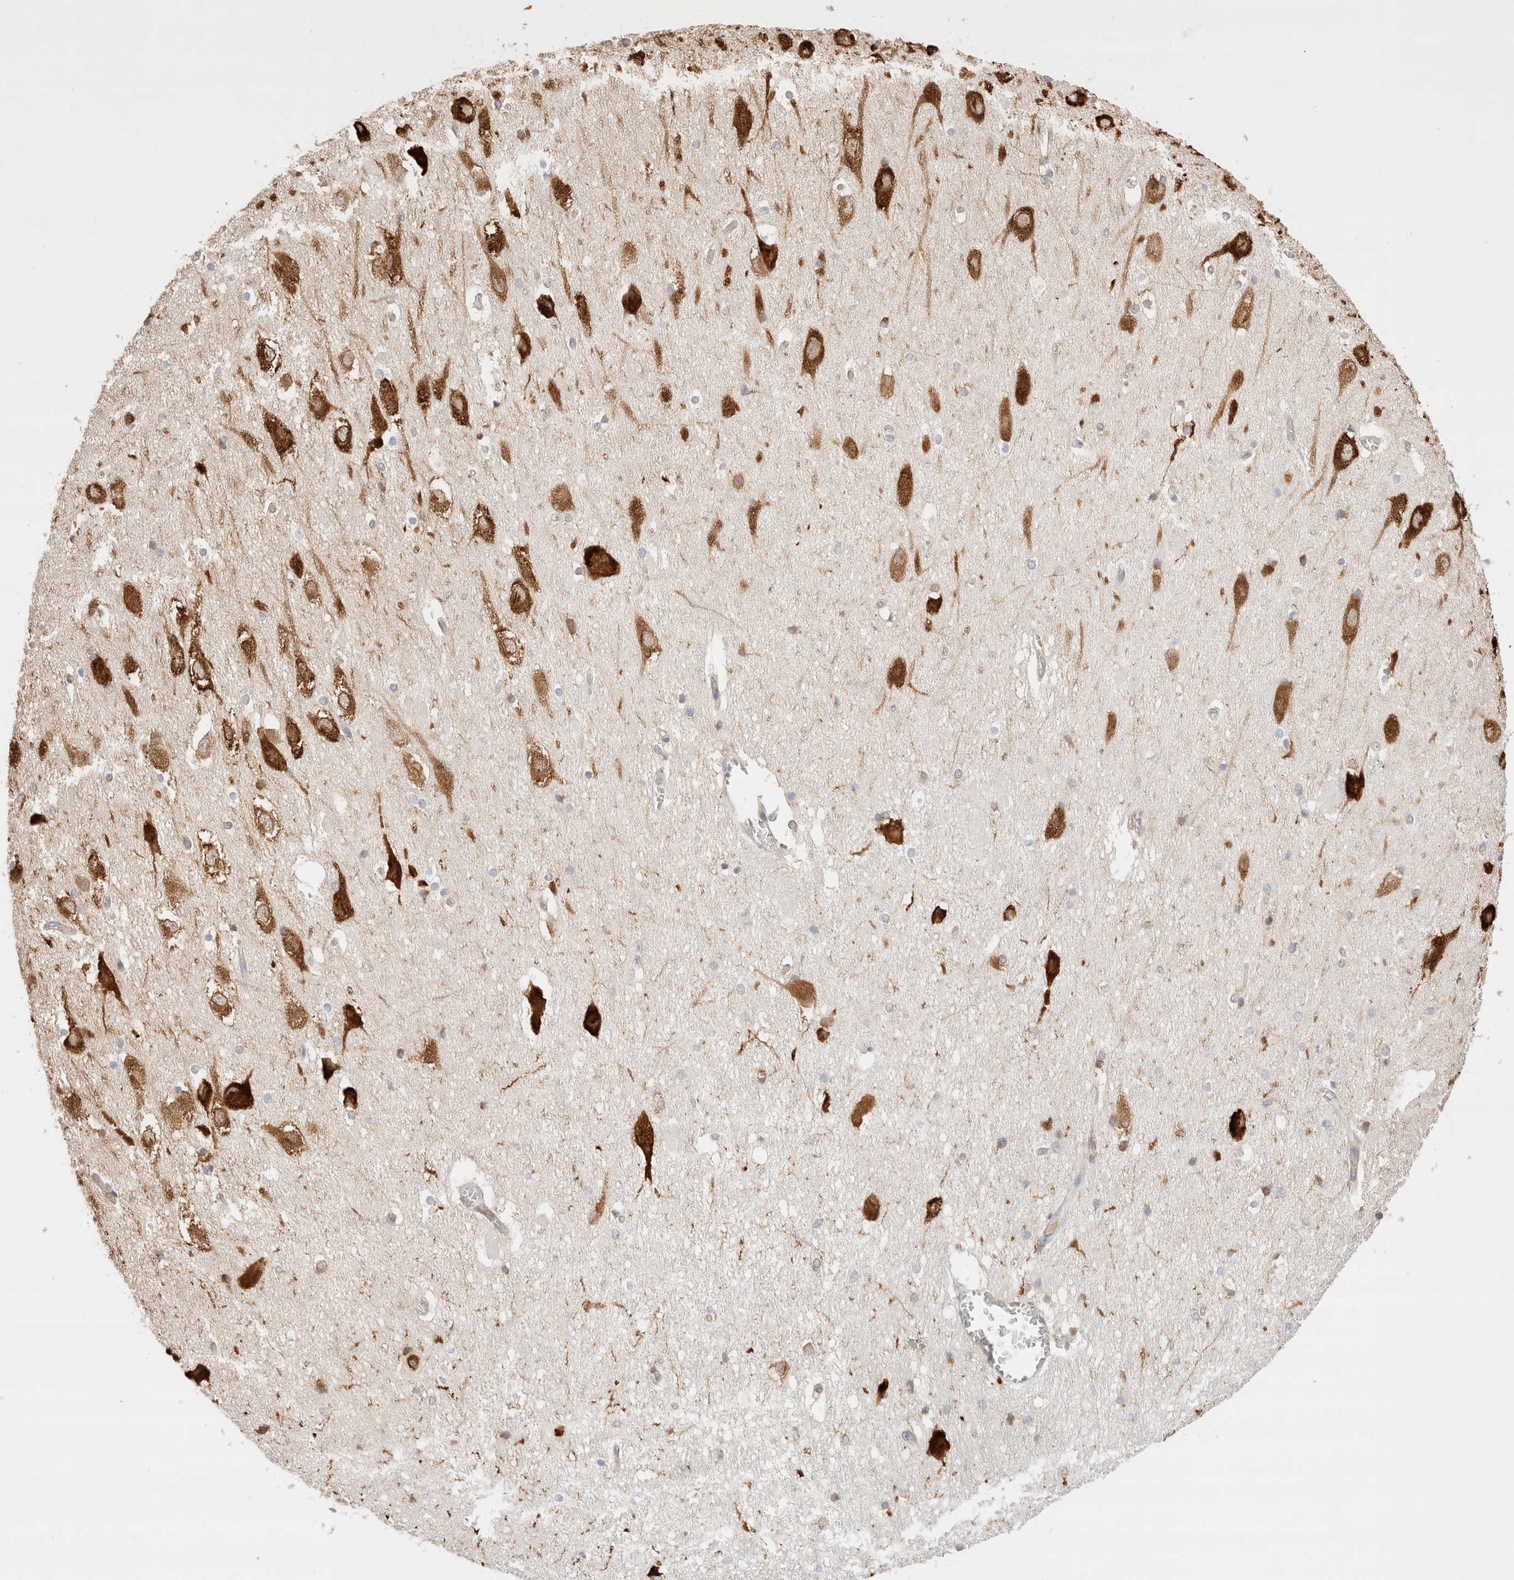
{"staining": {"intensity": "moderate", "quantity": "<25%", "location": "cytoplasmic/membranous"}, "tissue": "hippocampus", "cell_type": "Glial cells", "image_type": "normal", "snomed": [{"axis": "morphology", "description": "Normal tissue, NOS"}, {"axis": "topography", "description": "Hippocampus"}], "caption": "Protein staining by immunohistochemistry reveals moderate cytoplasmic/membranous positivity in about <25% of glial cells in unremarkable hippocampus.", "gene": "ZC2HC1A", "patient": {"sex": "female", "age": 19}}